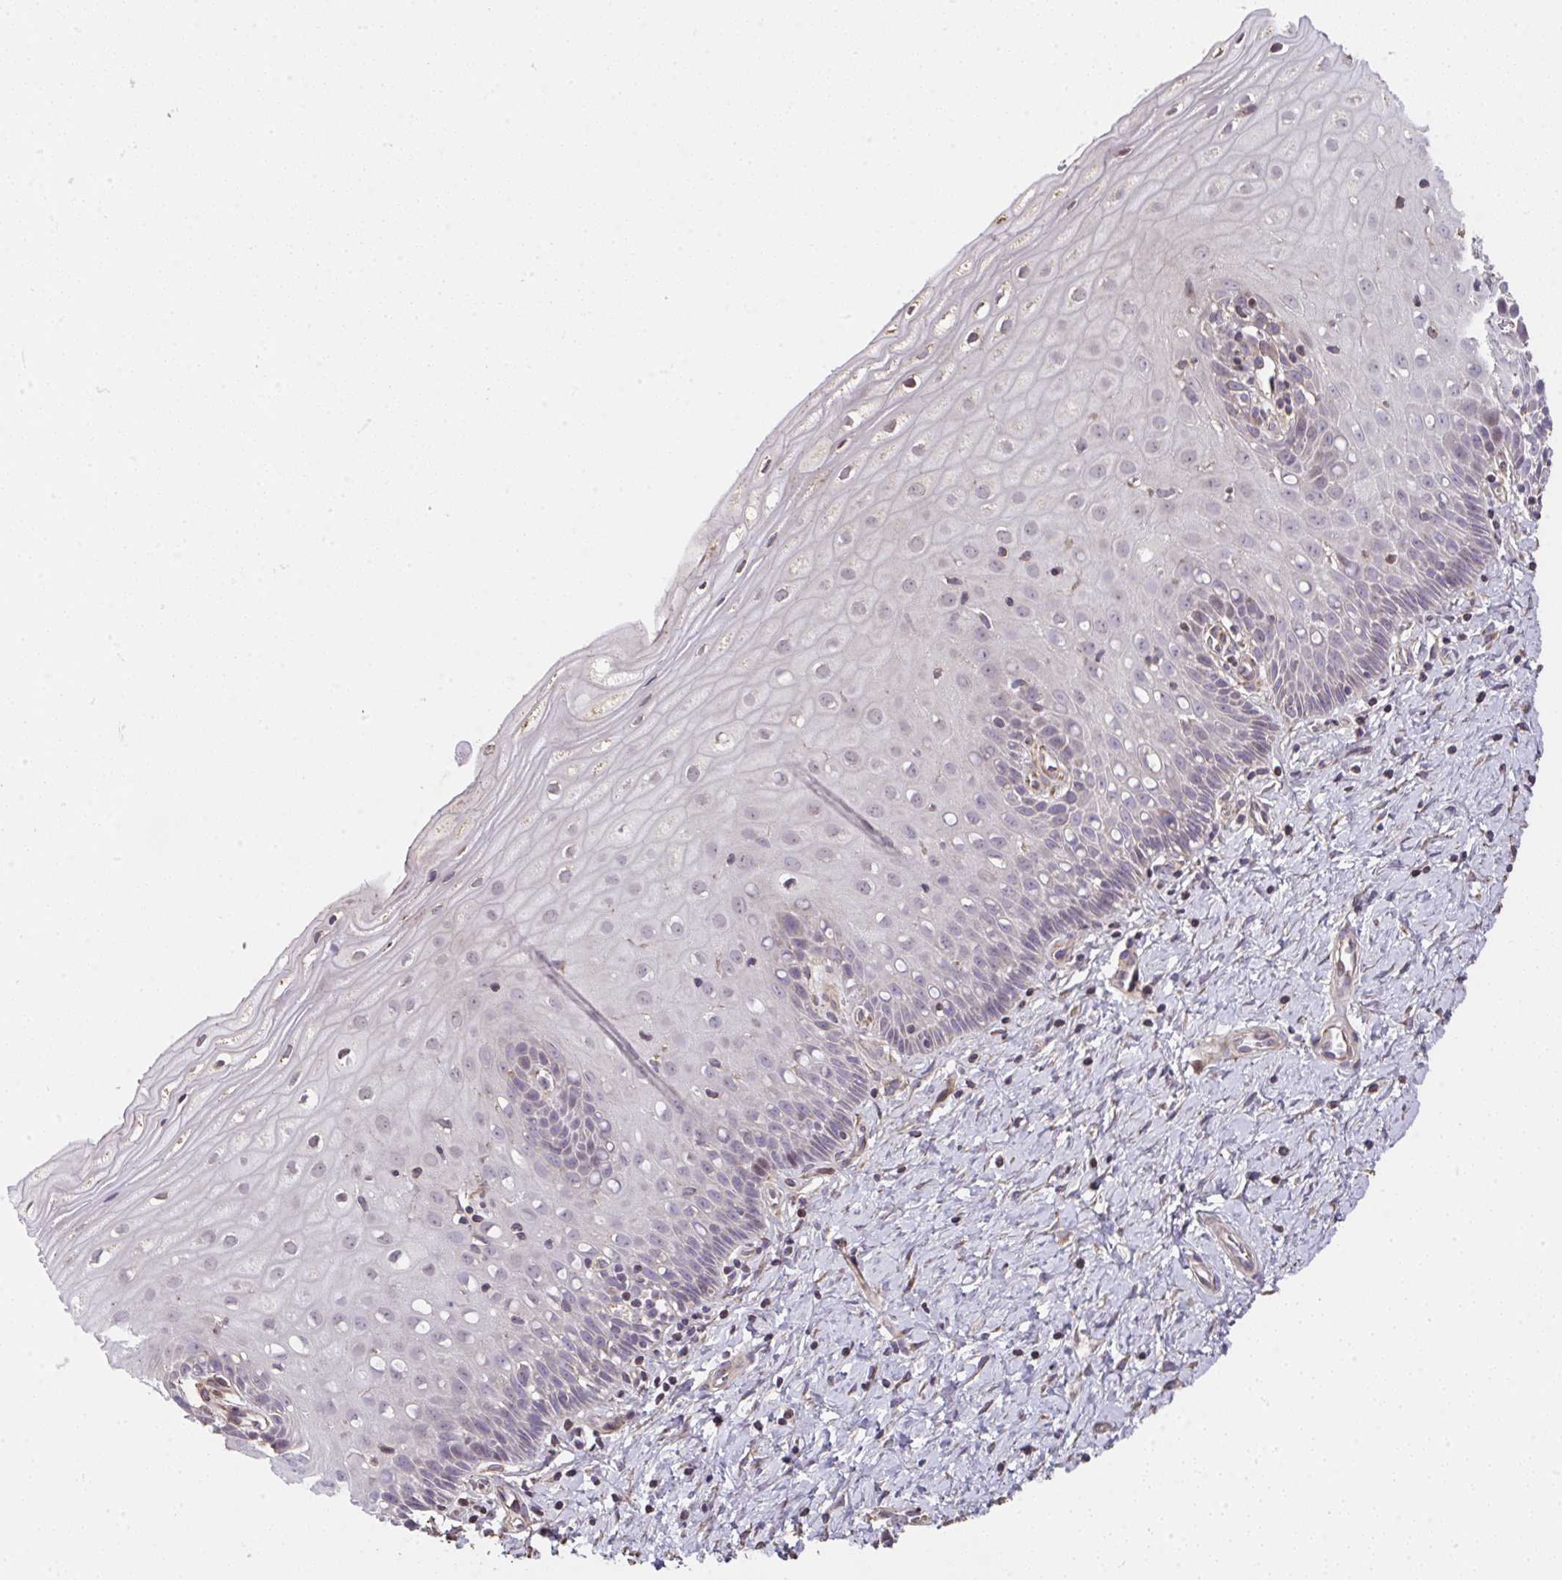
{"staining": {"intensity": "negative", "quantity": "none", "location": "none"}, "tissue": "cervix", "cell_type": "Glandular cells", "image_type": "normal", "snomed": [{"axis": "morphology", "description": "Normal tissue, NOS"}, {"axis": "topography", "description": "Cervix"}], "caption": "DAB immunohistochemical staining of normal cervix displays no significant positivity in glandular cells.", "gene": "RUNDC3B", "patient": {"sex": "female", "age": 37}}